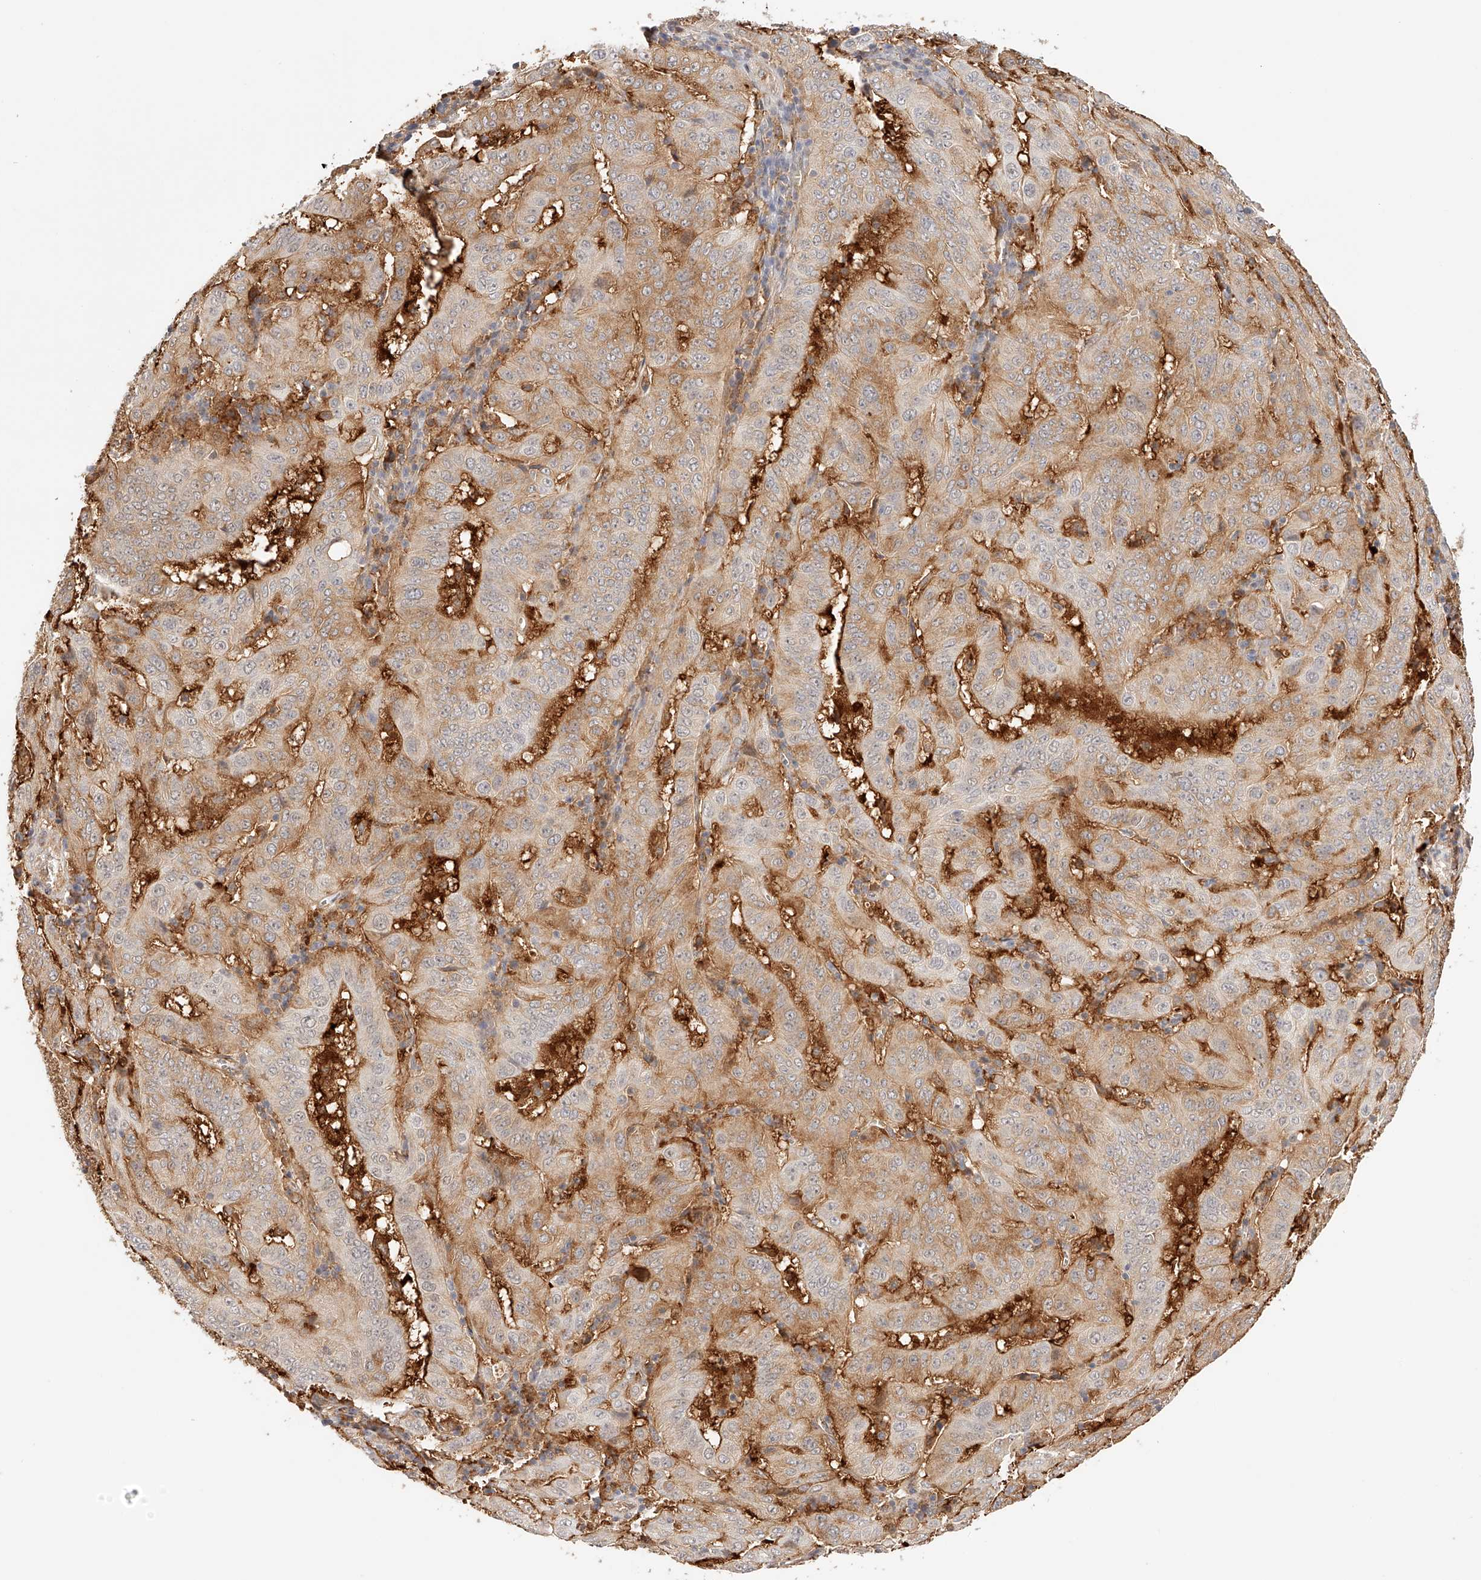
{"staining": {"intensity": "weak", "quantity": "25%-75%", "location": "cytoplasmic/membranous"}, "tissue": "pancreatic cancer", "cell_type": "Tumor cells", "image_type": "cancer", "snomed": [{"axis": "morphology", "description": "Adenocarcinoma, NOS"}, {"axis": "topography", "description": "Pancreas"}], "caption": "Immunohistochemistry (DAB) staining of human adenocarcinoma (pancreatic) demonstrates weak cytoplasmic/membranous protein positivity in about 25%-75% of tumor cells.", "gene": "SYNC", "patient": {"sex": "male", "age": 63}}